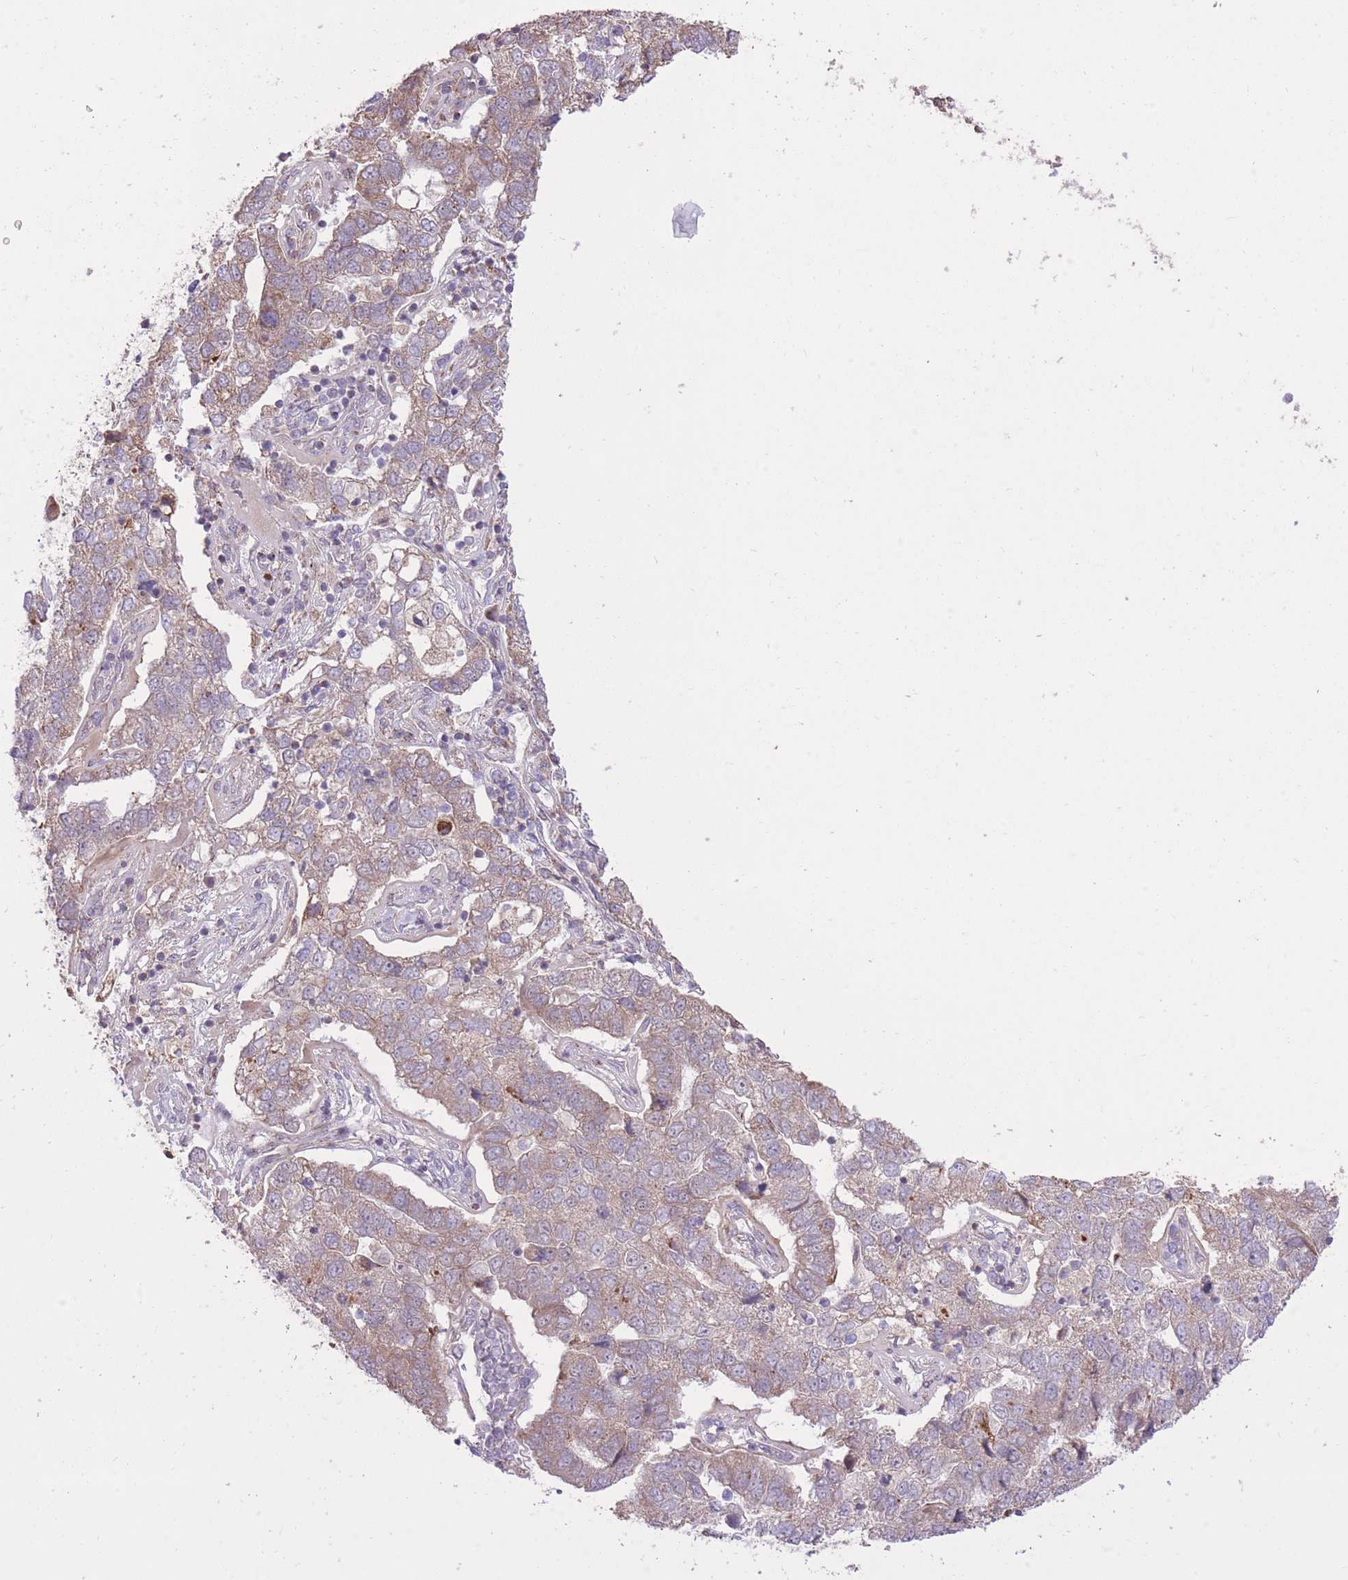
{"staining": {"intensity": "weak", "quantity": "25%-75%", "location": "cytoplasmic/membranous"}, "tissue": "pancreatic cancer", "cell_type": "Tumor cells", "image_type": "cancer", "snomed": [{"axis": "morphology", "description": "Adenocarcinoma, NOS"}, {"axis": "topography", "description": "Pancreas"}], "caption": "Immunohistochemical staining of pancreatic cancer shows low levels of weak cytoplasmic/membranous staining in about 25%-75% of tumor cells.", "gene": "SLC4A4", "patient": {"sex": "female", "age": 61}}